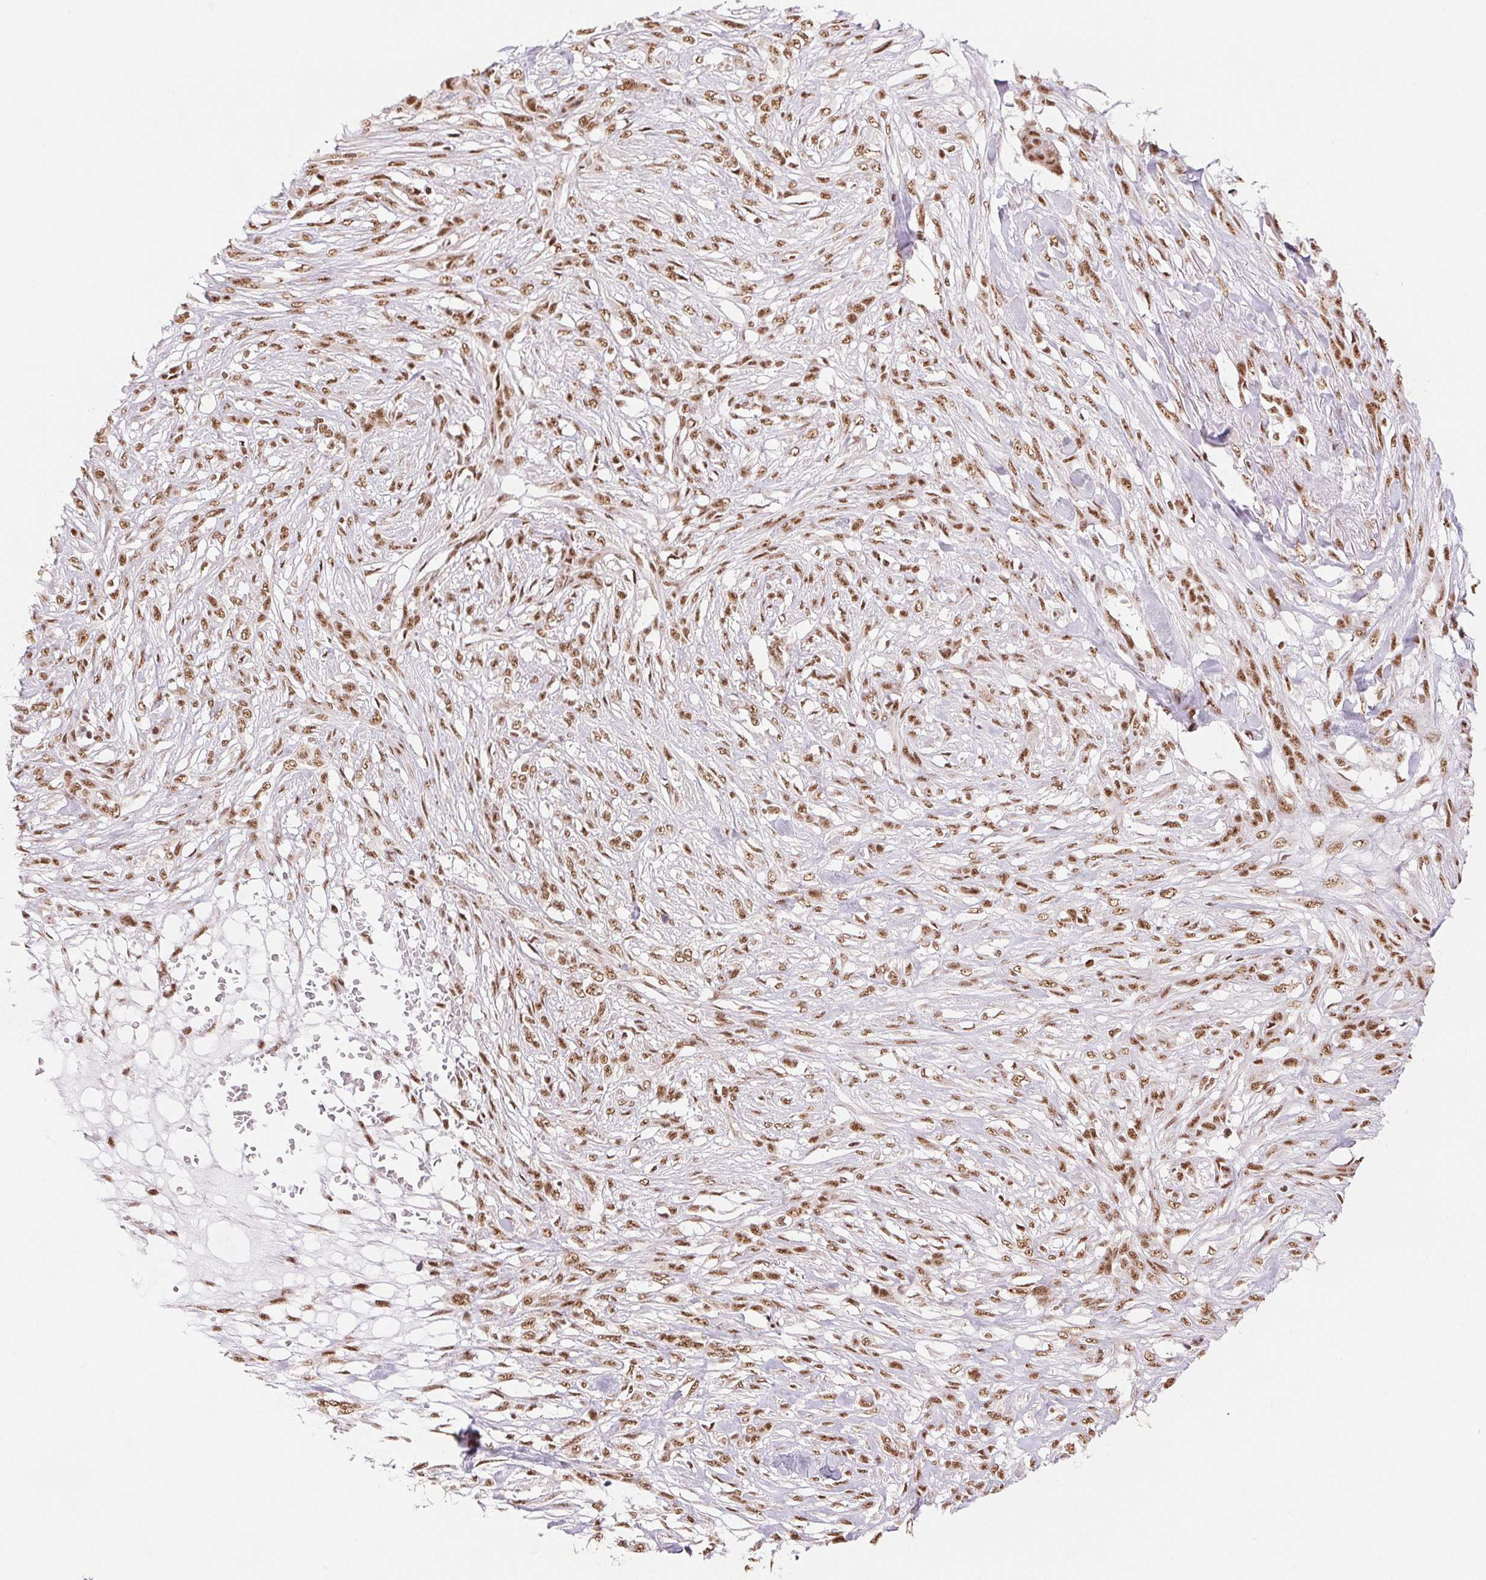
{"staining": {"intensity": "moderate", "quantity": ">75%", "location": "nuclear"}, "tissue": "skin cancer", "cell_type": "Tumor cells", "image_type": "cancer", "snomed": [{"axis": "morphology", "description": "Squamous cell carcinoma, NOS"}, {"axis": "topography", "description": "Skin"}], "caption": "Moderate nuclear positivity is appreciated in approximately >75% of tumor cells in squamous cell carcinoma (skin).", "gene": "IK", "patient": {"sex": "female", "age": 59}}